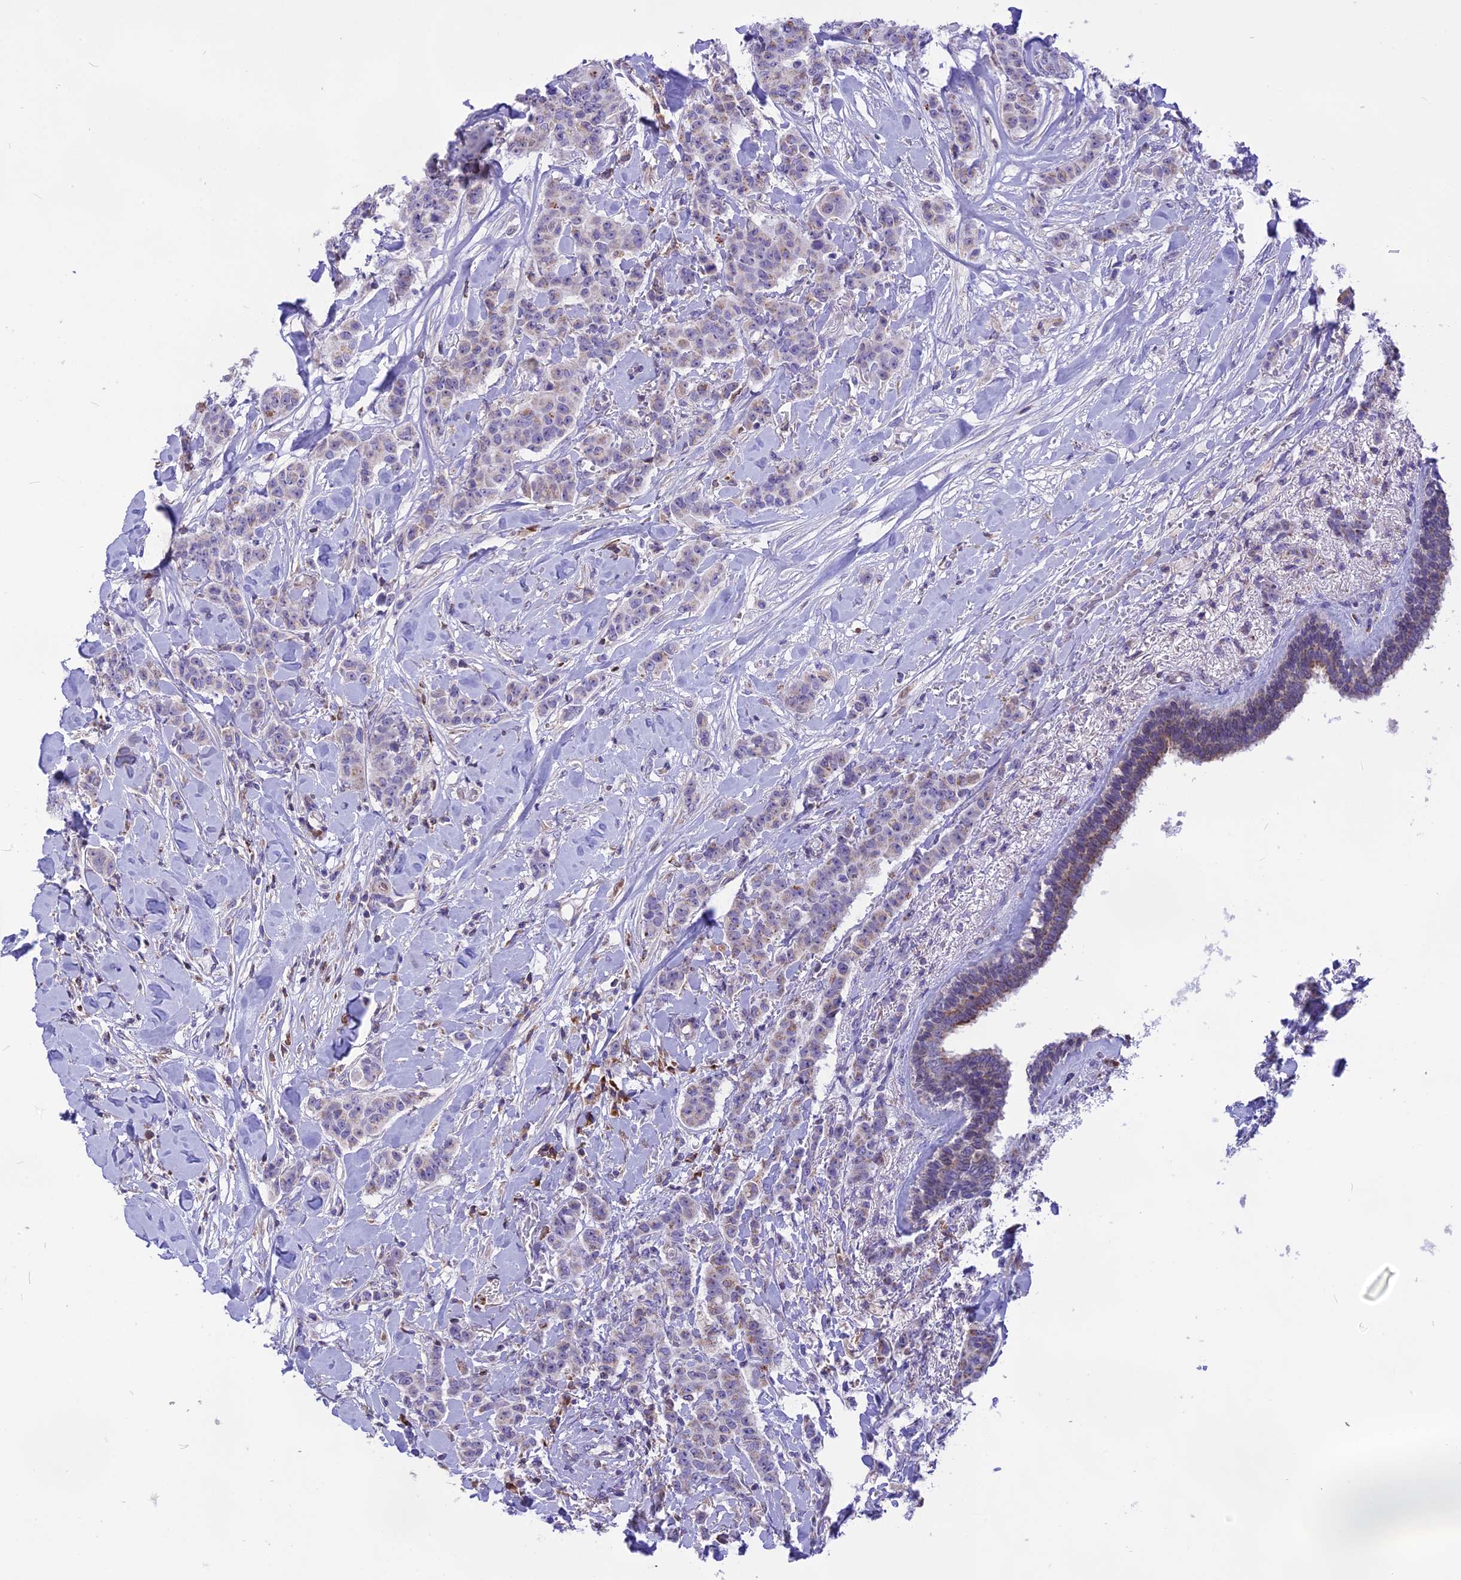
{"staining": {"intensity": "weak", "quantity": "<25%", "location": "cytoplasmic/membranous"}, "tissue": "breast cancer", "cell_type": "Tumor cells", "image_type": "cancer", "snomed": [{"axis": "morphology", "description": "Duct carcinoma"}, {"axis": "topography", "description": "Breast"}], "caption": "Protein analysis of breast cancer (infiltrating ductal carcinoma) displays no significant expression in tumor cells.", "gene": "DOC2B", "patient": {"sex": "female", "age": 40}}